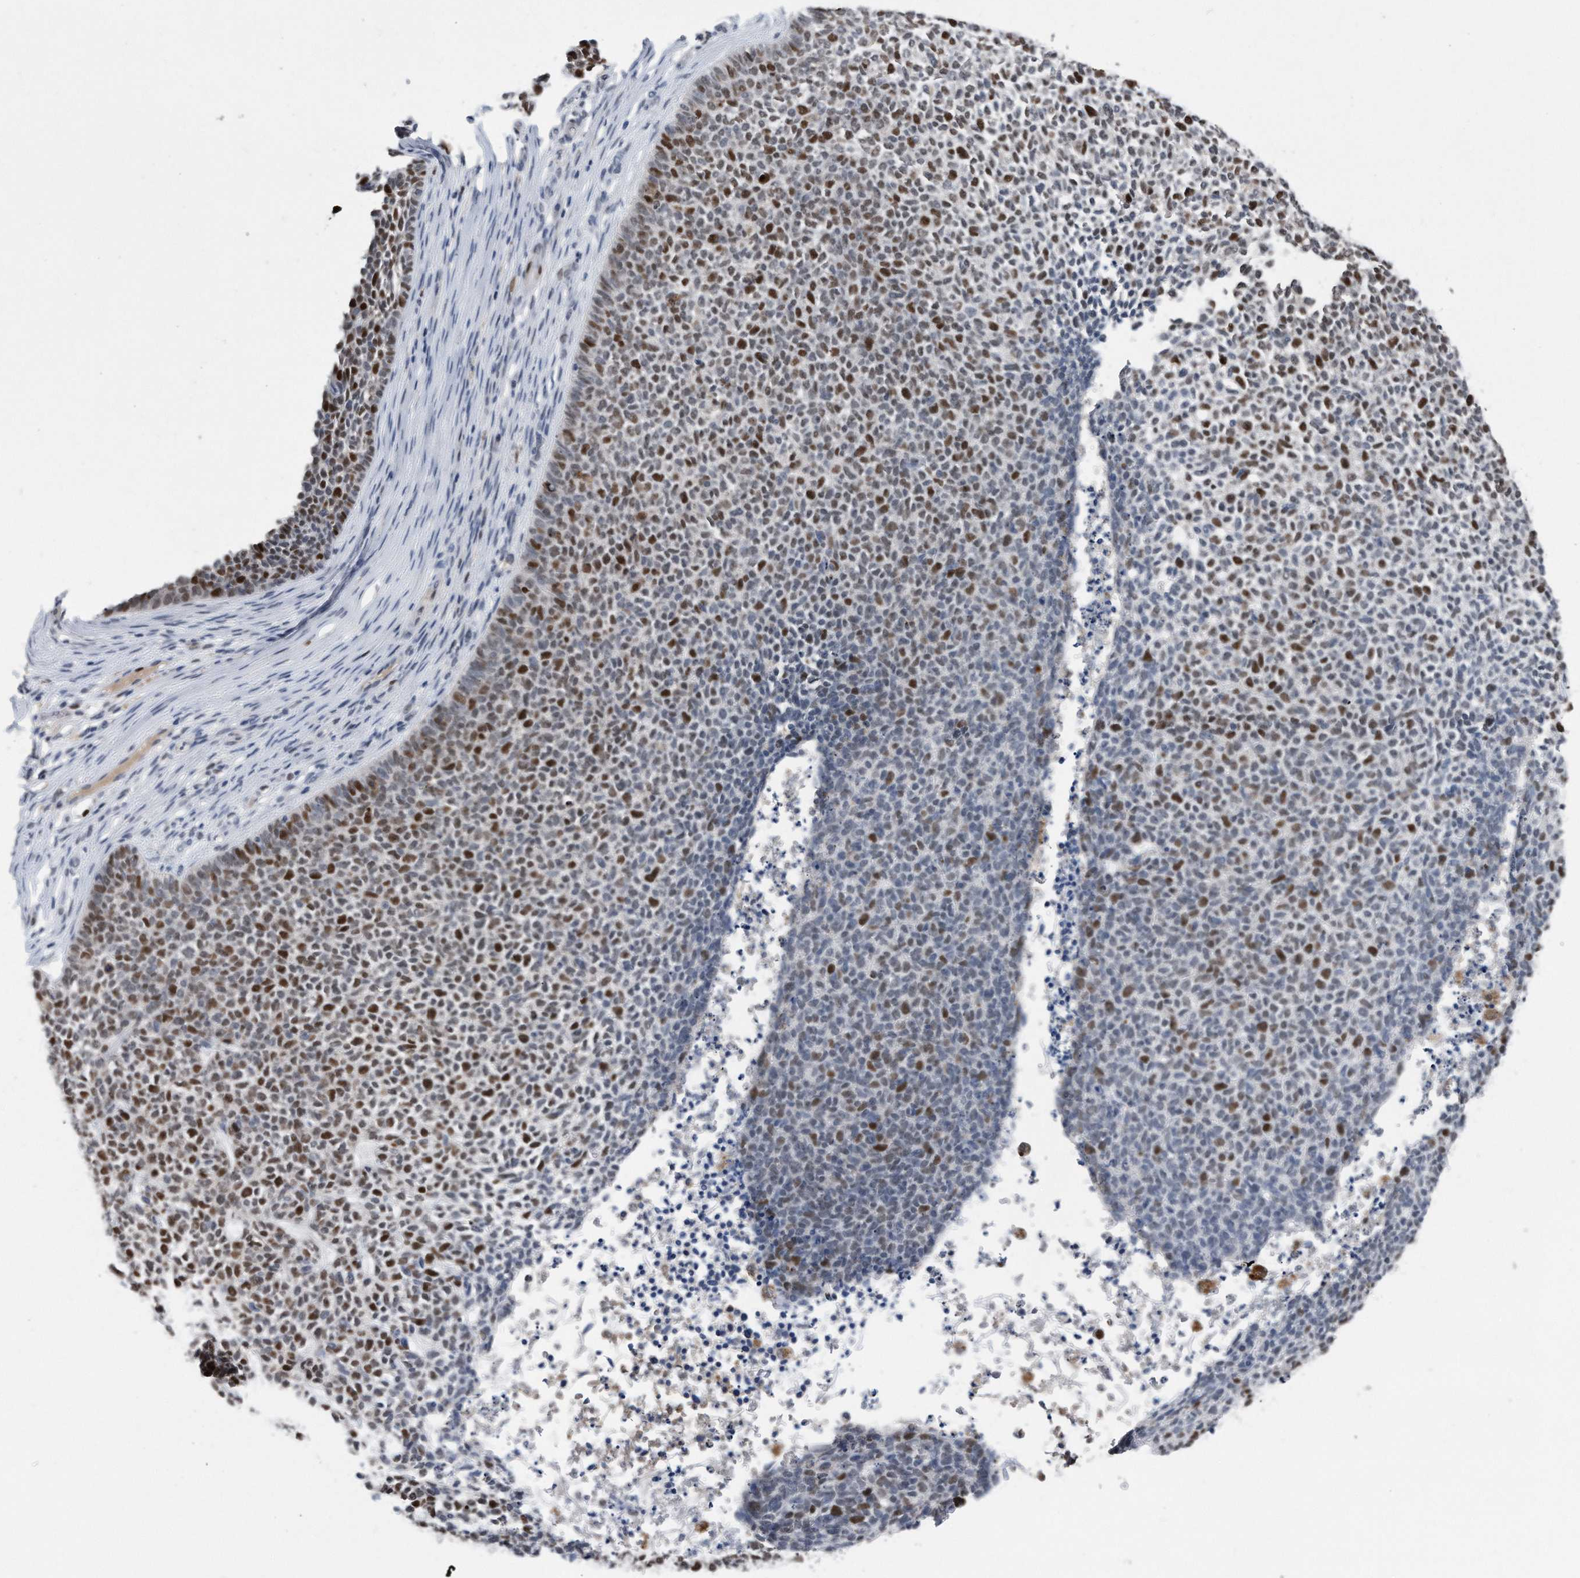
{"staining": {"intensity": "strong", "quantity": "25%-75%", "location": "nuclear"}, "tissue": "skin cancer", "cell_type": "Tumor cells", "image_type": "cancer", "snomed": [{"axis": "morphology", "description": "Basal cell carcinoma"}, {"axis": "topography", "description": "Skin"}], "caption": "Immunohistochemistry (IHC) photomicrograph of skin cancer stained for a protein (brown), which exhibits high levels of strong nuclear expression in approximately 25%-75% of tumor cells.", "gene": "PCNA", "patient": {"sex": "female", "age": 84}}